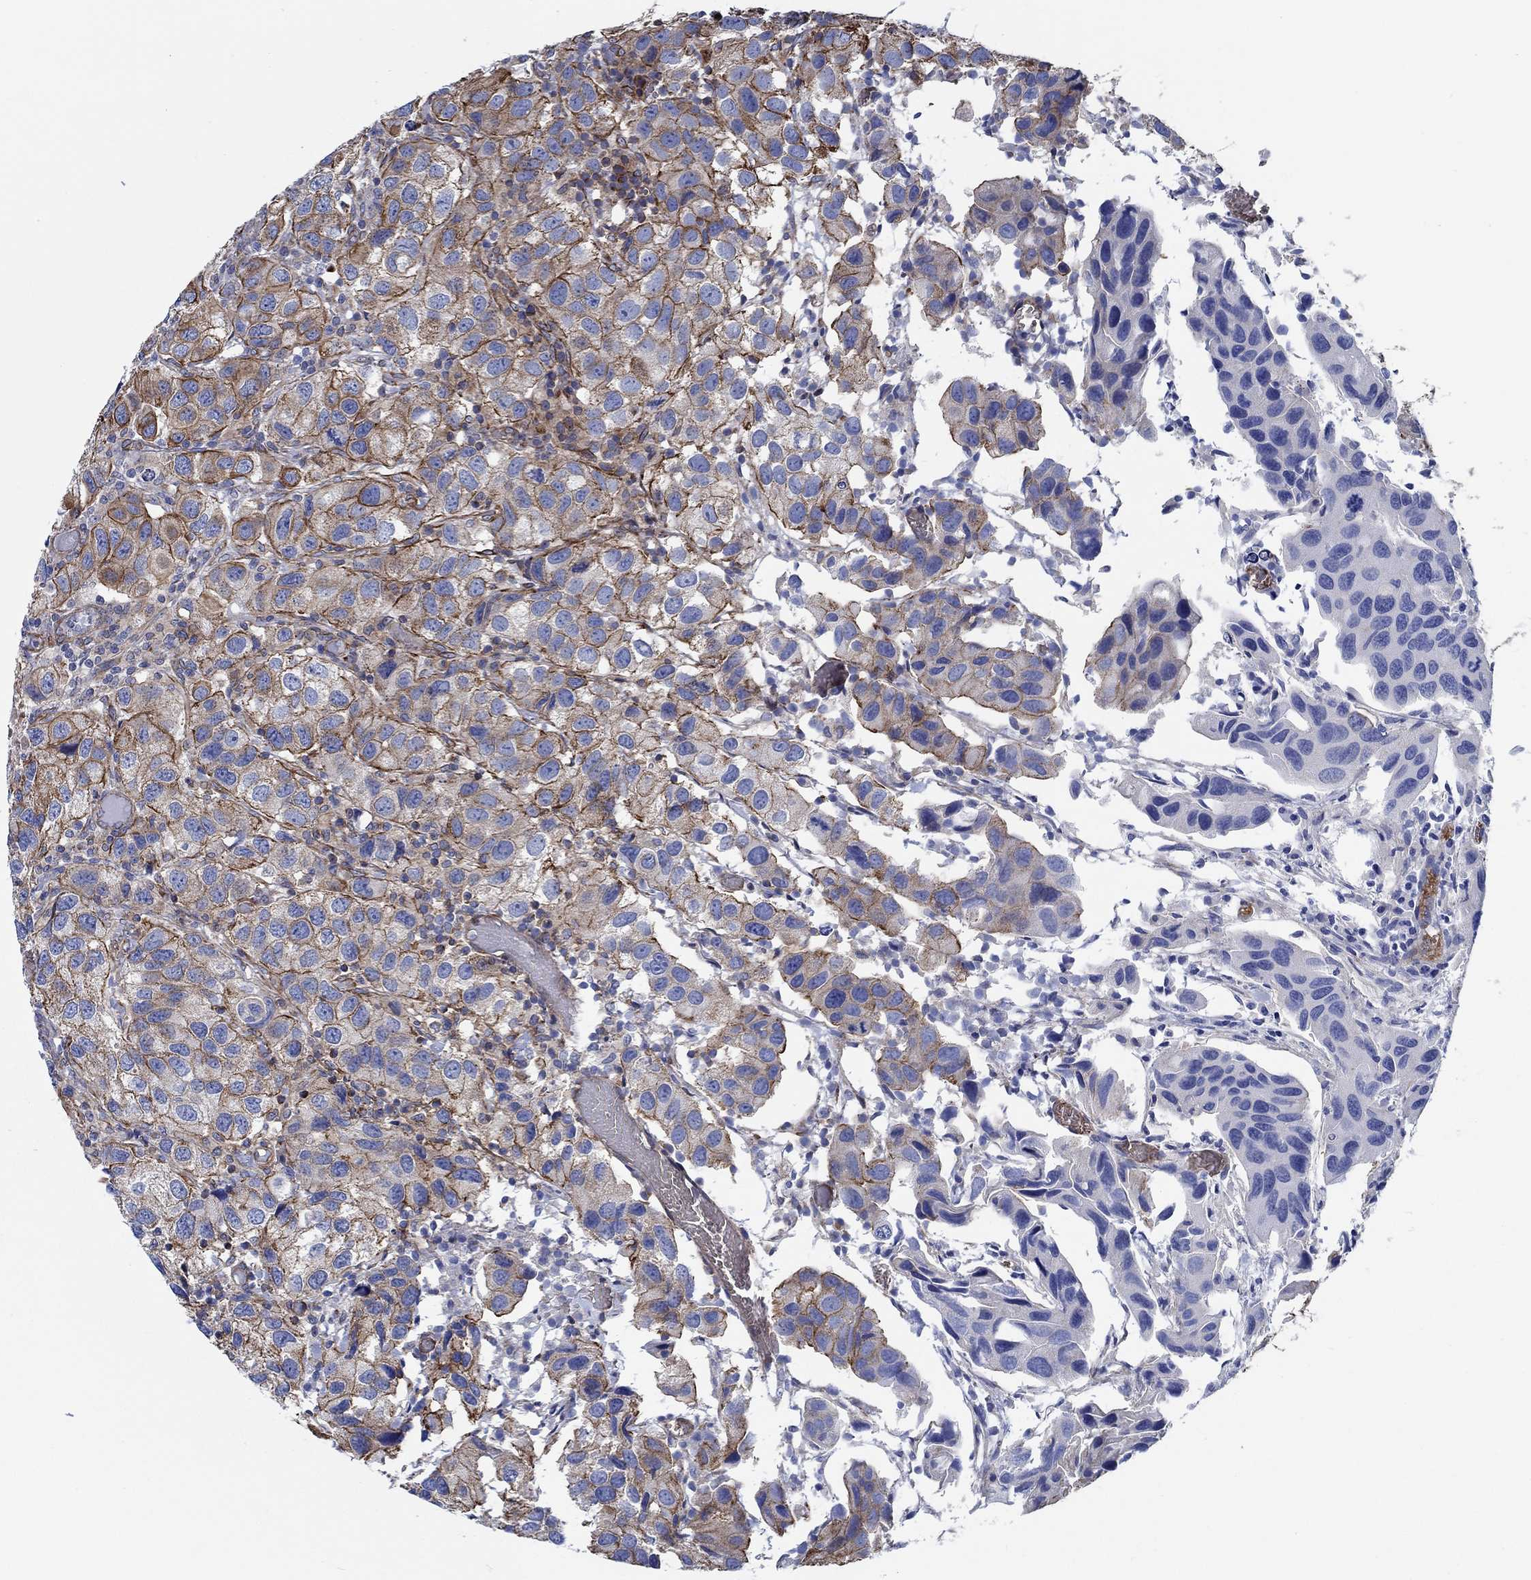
{"staining": {"intensity": "strong", "quantity": "25%-75%", "location": "cytoplasmic/membranous"}, "tissue": "urothelial cancer", "cell_type": "Tumor cells", "image_type": "cancer", "snomed": [{"axis": "morphology", "description": "Urothelial carcinoma, High grade"}, {"axis": "topography", "description": "Urinary bladder"}], "caption": "The image shows staining of urothelial carcinoma (high-grade), revealing strong cytoplasmic/membranous protein expression (brown color) within tumor cells.", "gene": "FMN1", "patient": {"sex": "male", "age": 79}}